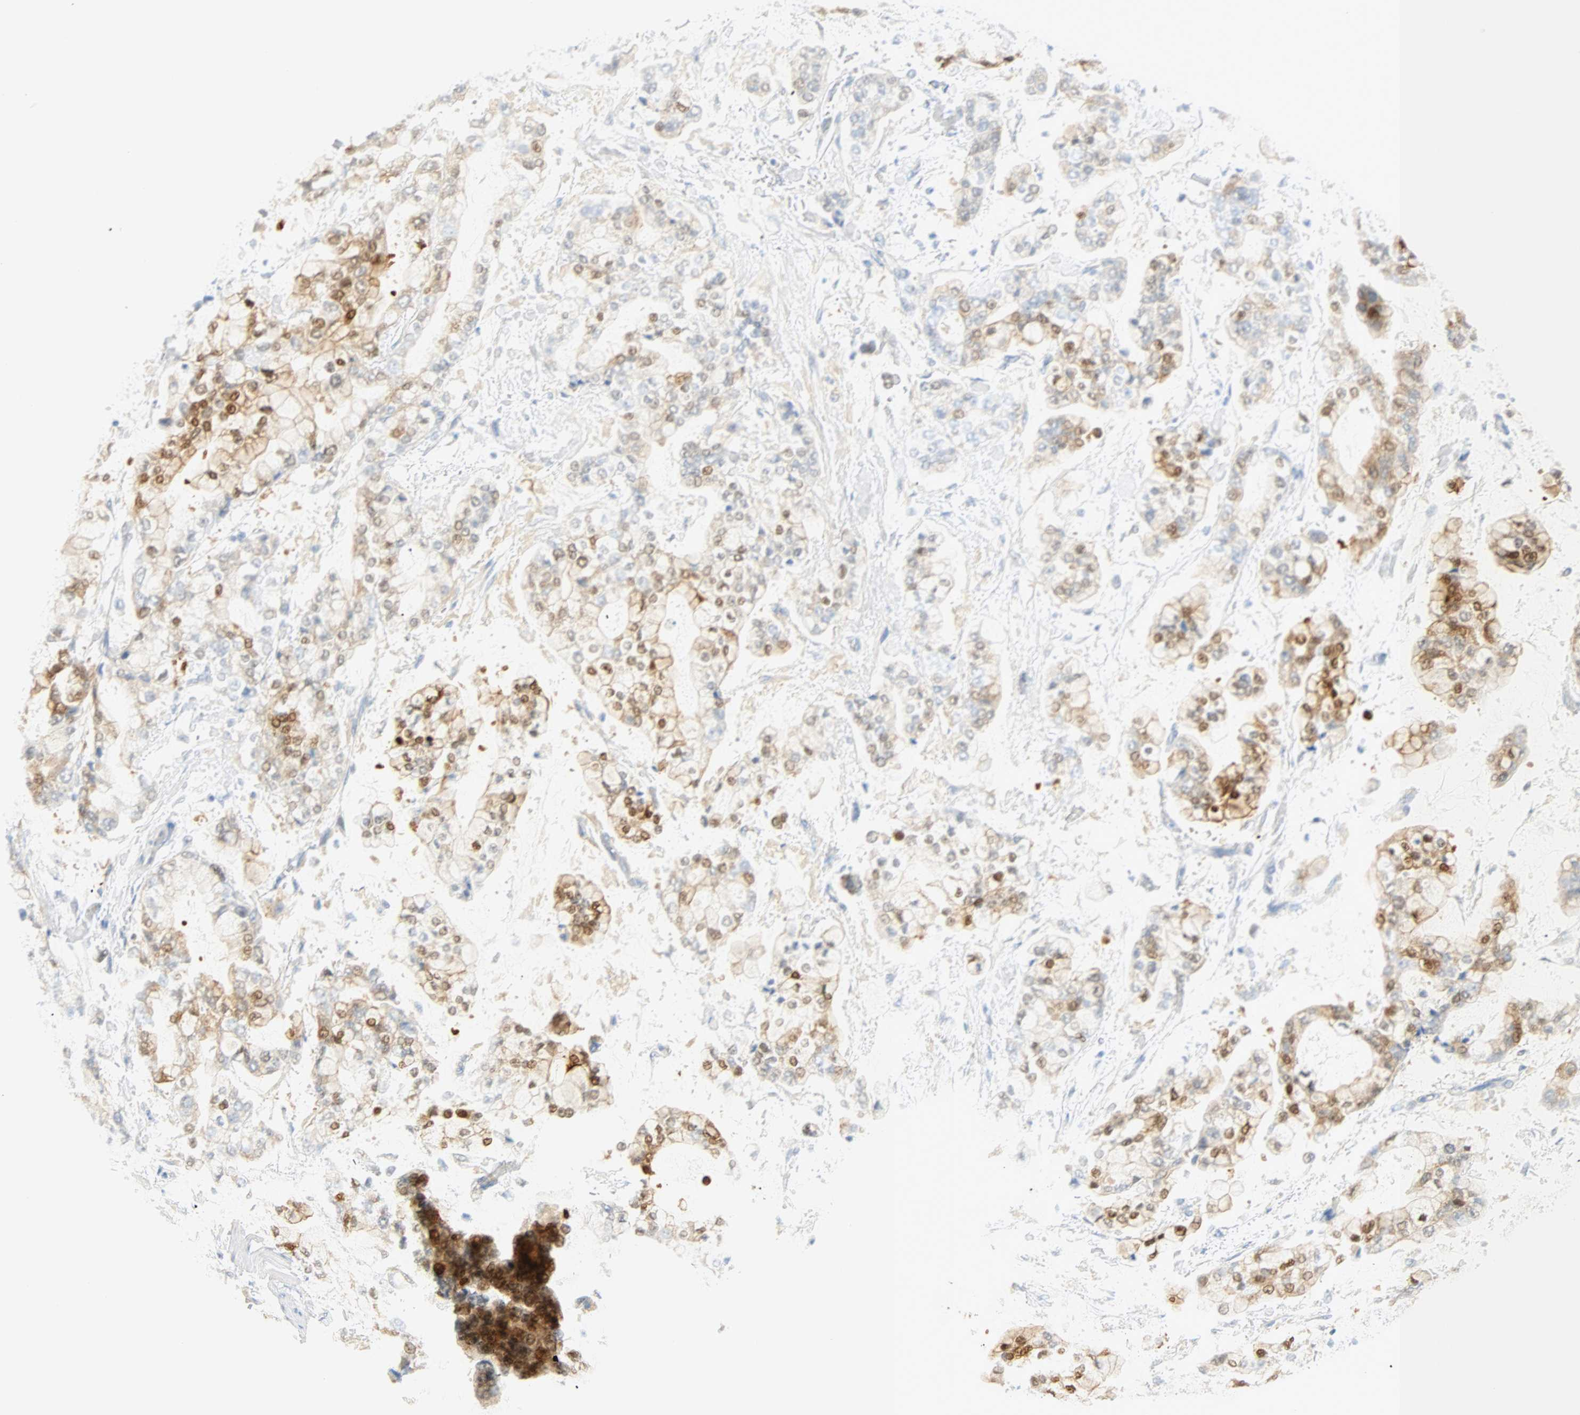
{"staining": {"intensity": "moderate", "quantity": "25%-75%", "location": "cytoplasmic/membranous,nuclear"}, "tissue": "stomach cancer", "cell_type": "Tumor cells", "image_type": "cancer", "snomed": [{"axis": "morphology", "description": "Normal tissue, NOS"}, {"axis": "morphology", "description": "Adenocarcinoma, NOS"}, {"axis": "topography", "description": "Stomach, upper"}, {"axis": "topography", "description": "Stomach"}], "caption": "Stomach cancer stained for a protein (brown) displays moderate cytoplasmic/membranous and nuclear positive positivity in about 25%-75% of tumor cells.", "gene": "SELENBP1", "patient": {"sex": "male", "age": 76}}